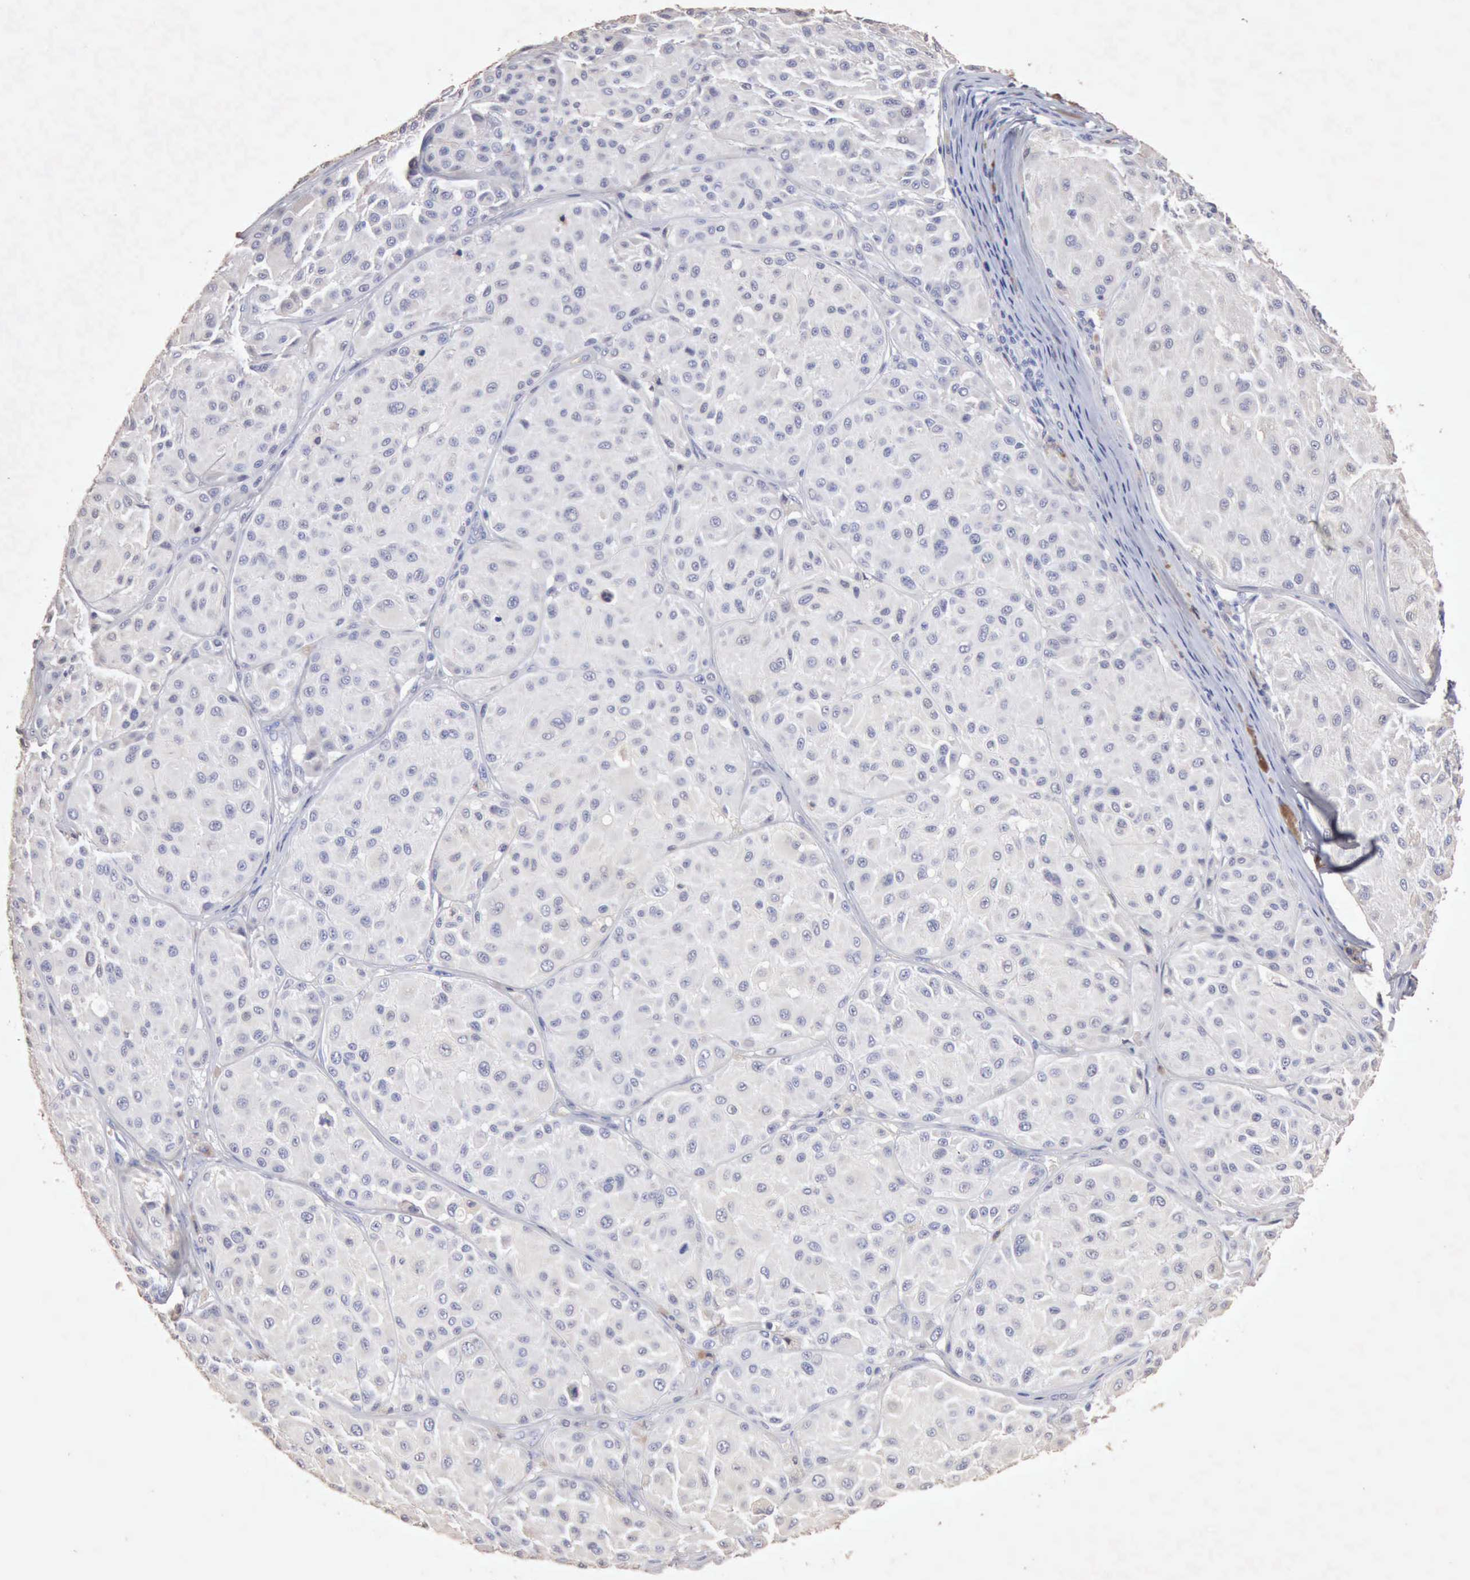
{"staining": {"intensity": "negative", "quantity": "none", "location": "none"}, "tissue": "melanoma", "cell_type": "Tumor cells", "image_type": "cancer", "snomed": [{"axis": "morphology", "description": "Malignant melanoma, NOS"}, {"axis": "topography", "description": "Skin"}], "caption": "Immunohistochemistry image of neoplastic tissue: melanoma stained with DAB shows no significant protein staining in tumor cells.", "gene": "KRT6B", "patient": {"sex": "male", "age": 36}}